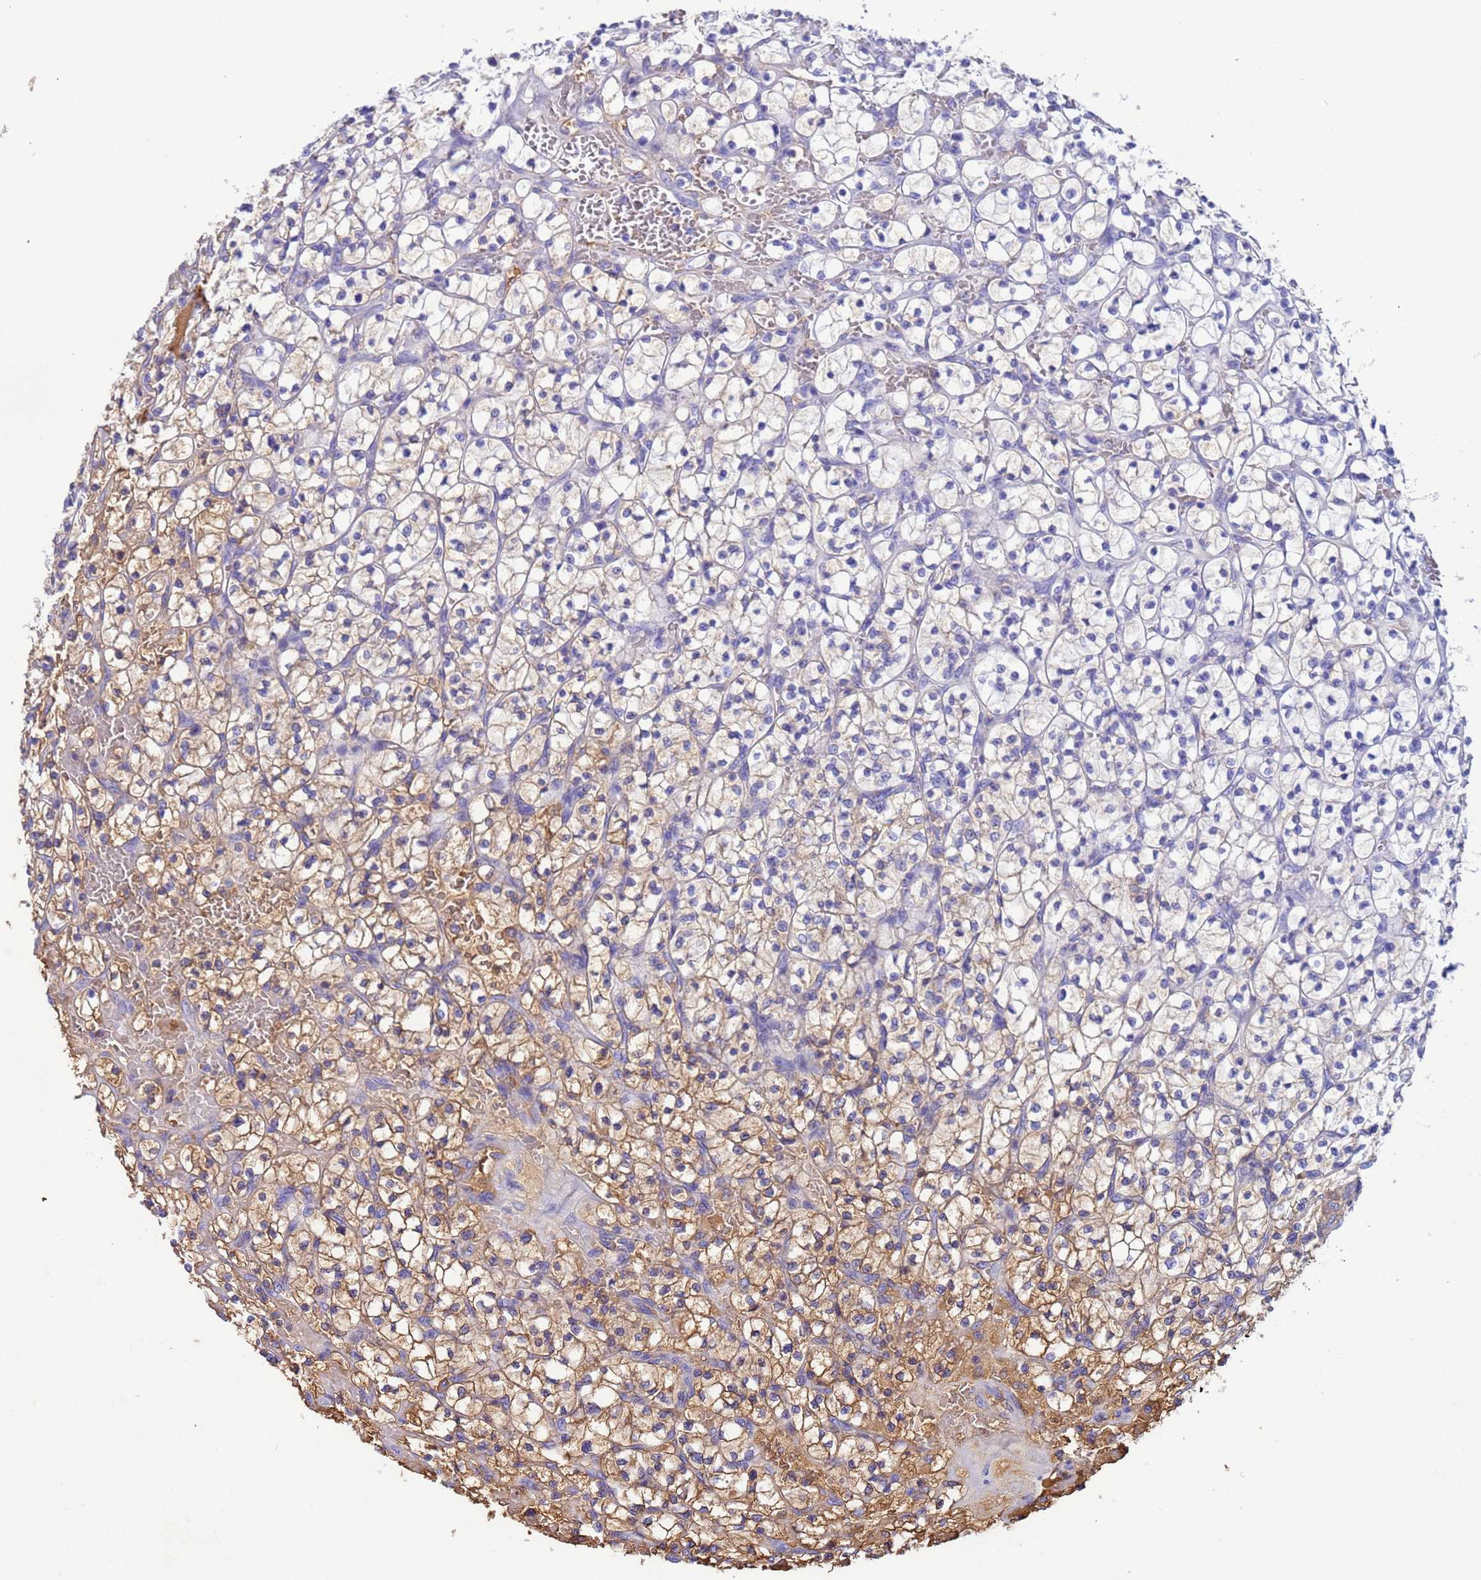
{"staining": {"intensity": "moderate", "quantity": "25%-75%", "location": "cytoplasmic/membranous"}, "tissue": "renal cancer", "cell_type": "Tumor cells", "image_type": "cancer", "snomed": [{"axis": "morphology", "description": "Adenocarcinoma, NOS"}, {"axis": "topography", "description": "Kidney"}], "caption": "Immunohistochemistry (IHC) photomicrograph of human adenocarcinoma (renal) stained for a protein (brown), which exhibits medium levels of moderate cytoplasmic/membranous expression in about 25%-75% of tumor cells.", "gene": "H1-7", "patient": {"sex": "female", "age": 64}}